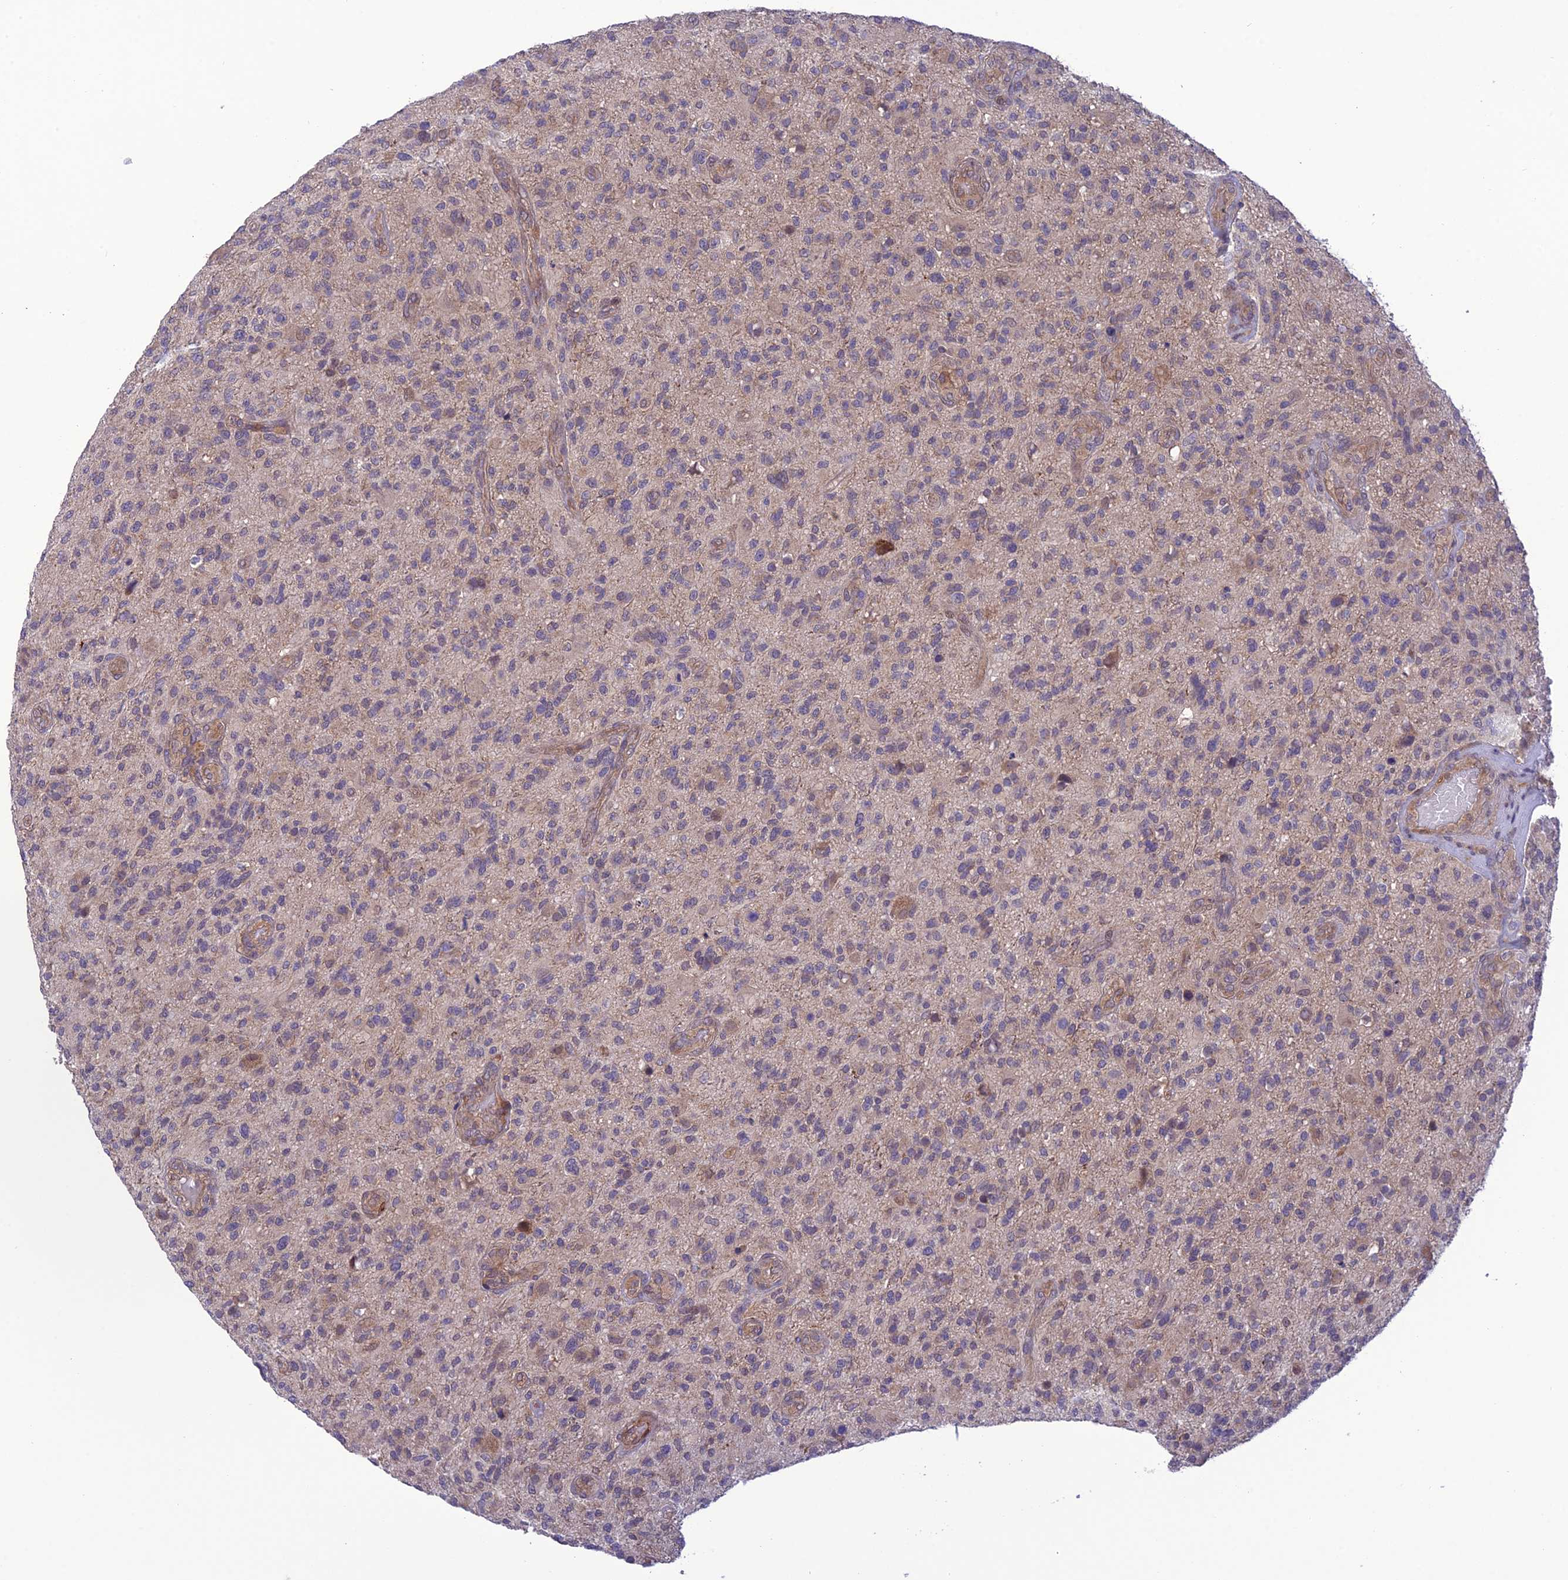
{"staining": {"intensity": "negative", "quantity": "none", "location": "none"}, "tissue": "glioma", "cell_type": "Tumor cells", "image_type": "cancer", "snomed": [{"axis": "morphology", "description": "Glioma, malignant, High grade"}, {"axis": "topography", "description": "Brain"}], "caption": "IHC of glioma demonstrates no expression in tumor cells.", "gene": "UROS", "patient": {"sex": "male", "age": 47}}